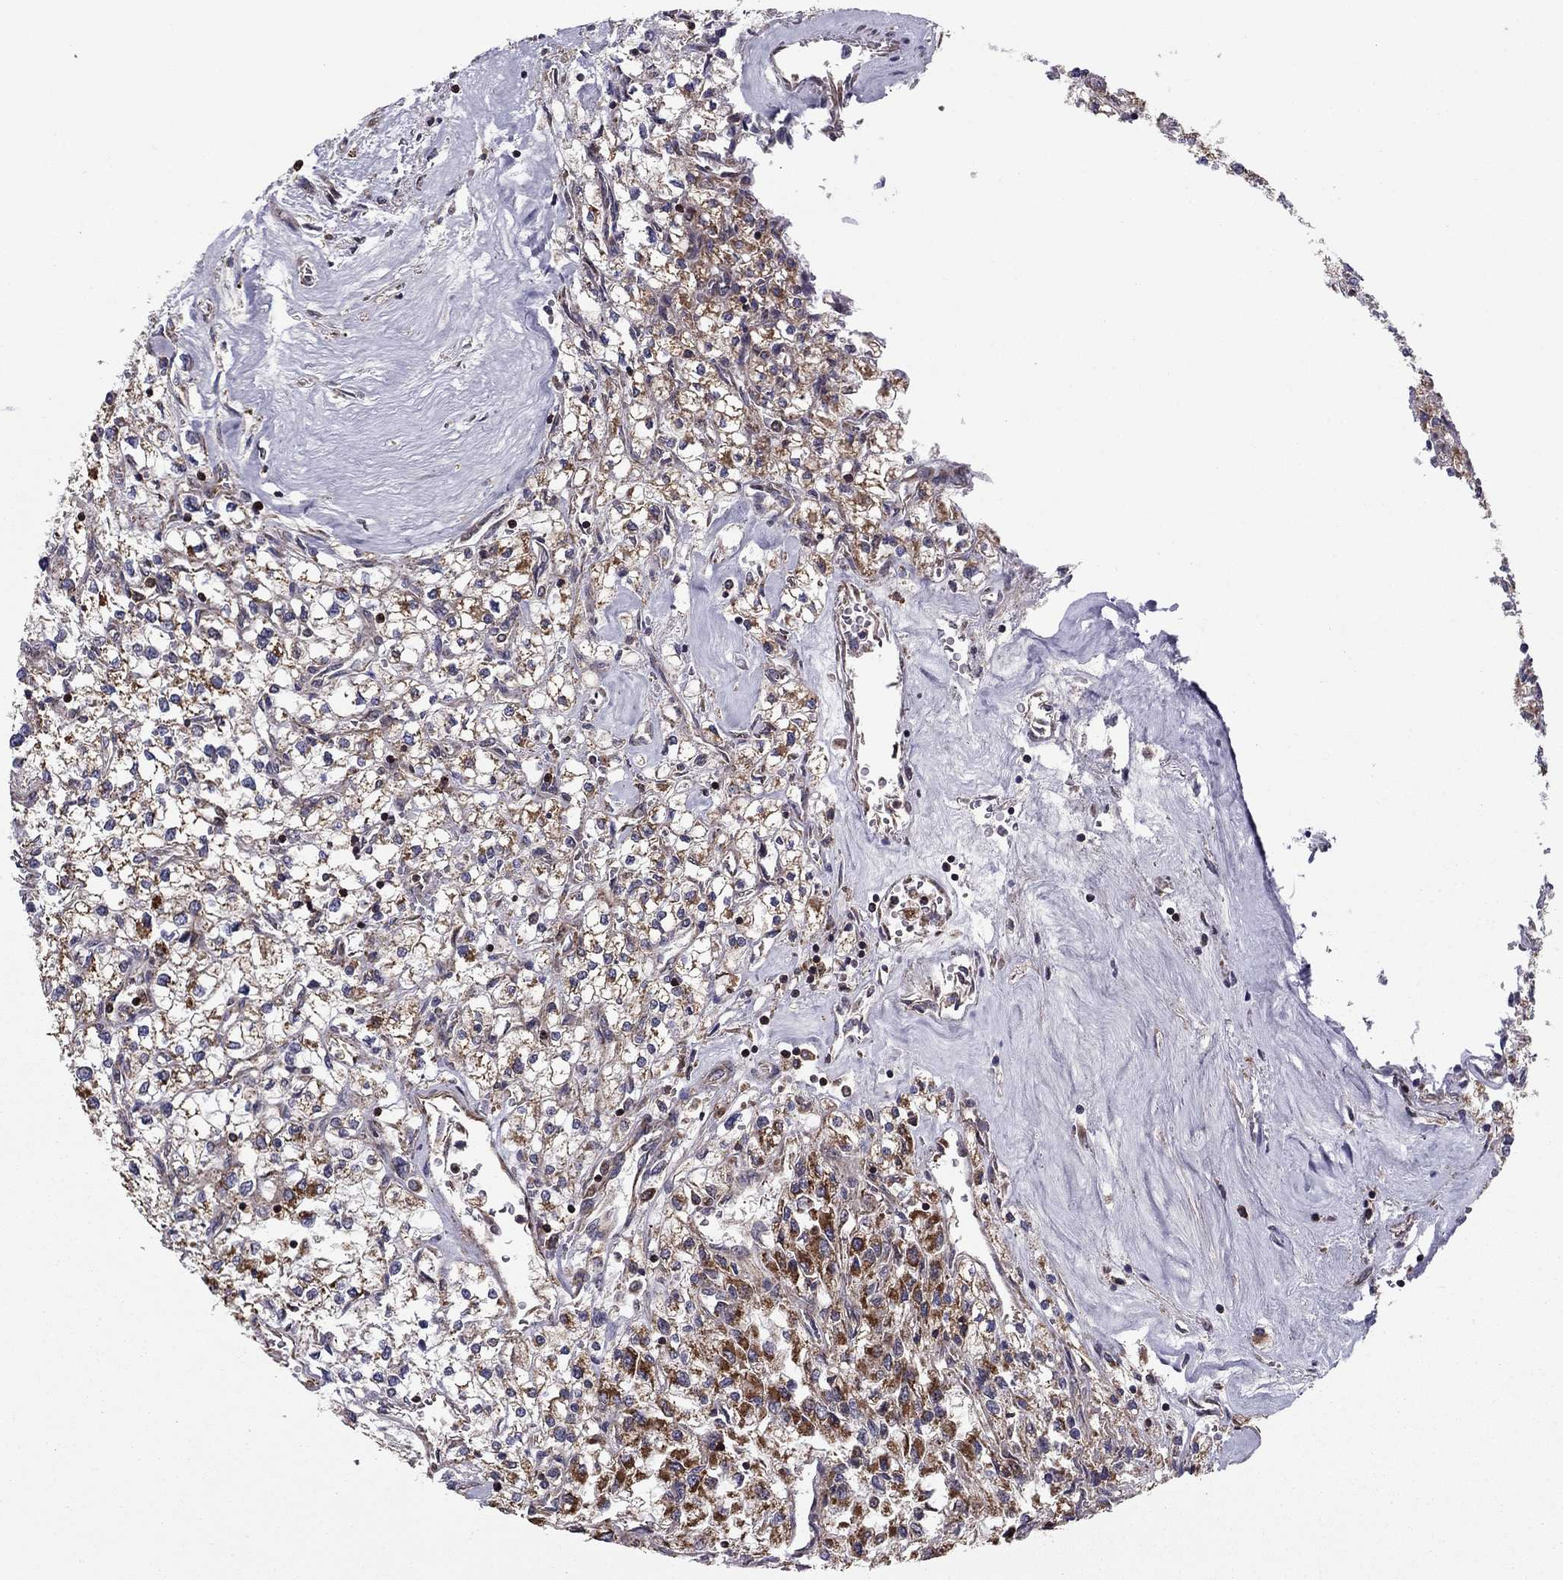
{"staining": {"intensity": "strong", "quantity": "<25%", "location": "cytoplasmic/membranous"}, "tissue": "renal cancer", "cell_type": "Tumor cells", "image_type": "cancer", "snomed": [{"axis": "morphology", "description": "Adenocarcinoma, NOS"}, {"axis": "topography", "description": "Kidney"}], "caption": "Renal cancer (adenocarcinoma) was stained to show a protein in brown. There is medium levels of strong cytoplasmic/membranous staining in approximately <25% of tumor cells.", "gene": "ALG6", "patient": {"sex": "male", "age": 80}}